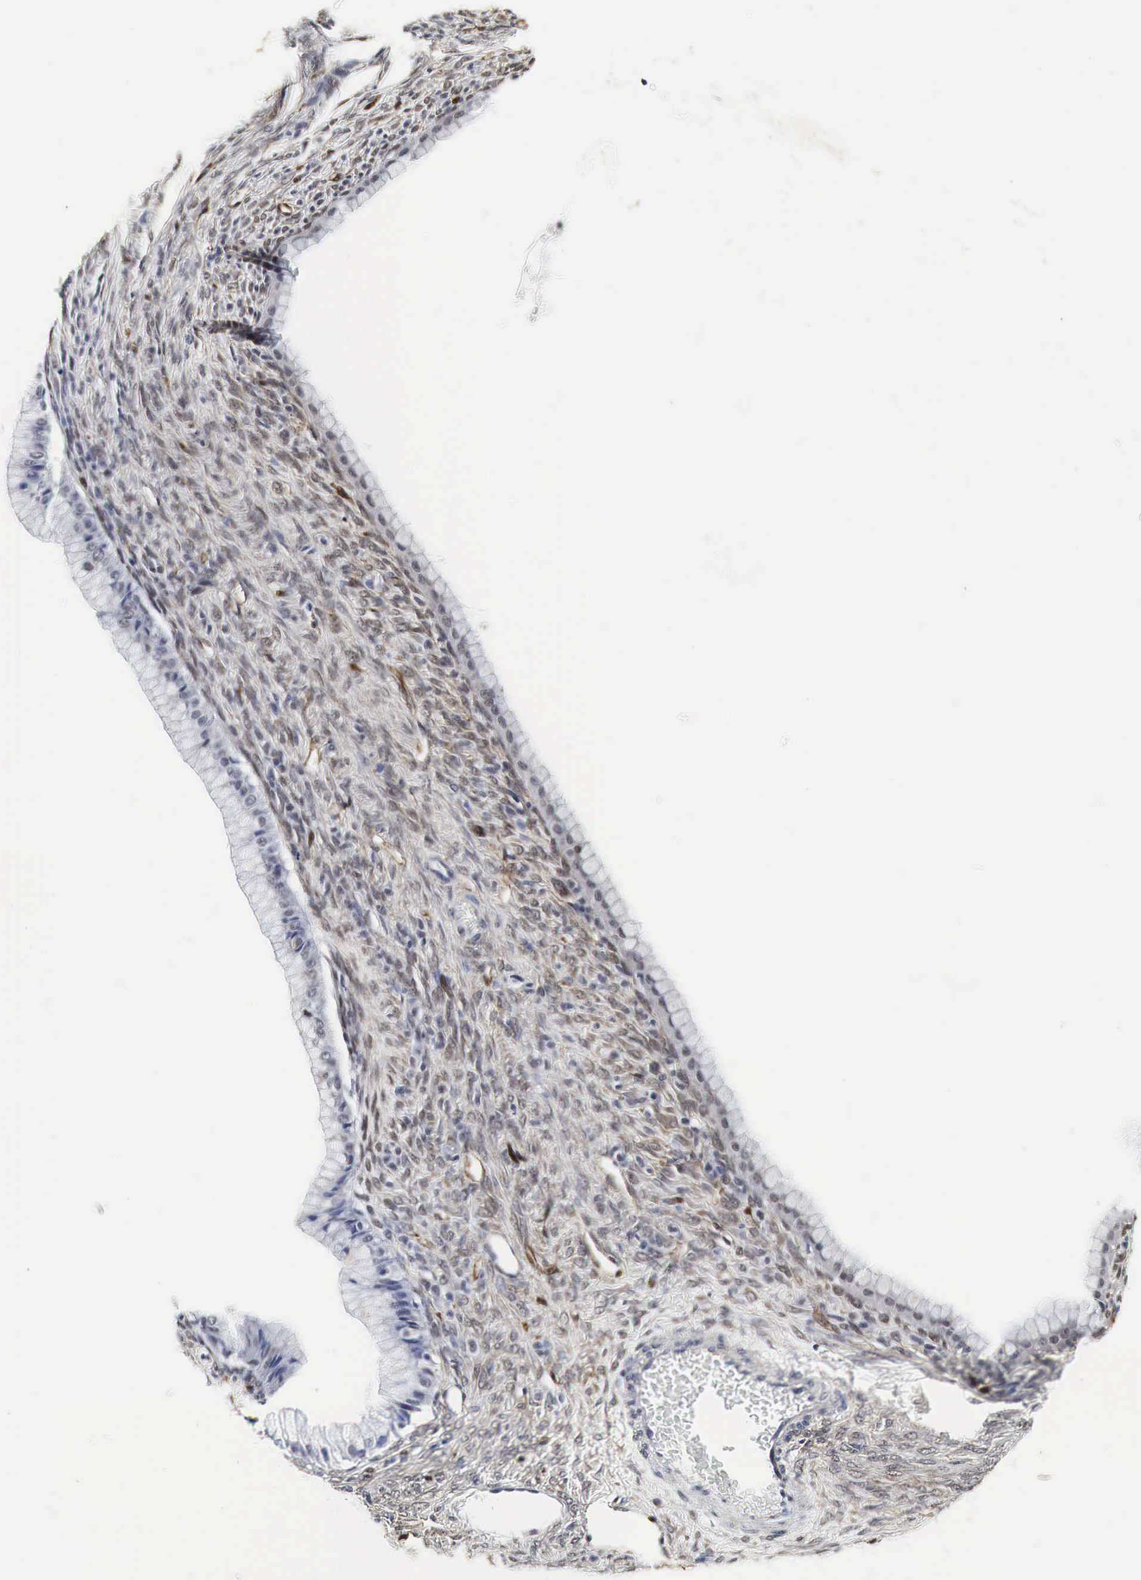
{"staining": {"intensity": "negative", "quantity": "none", "location": "none"}, "tissue": "ovarian cancer", "cell_type": "Tumor cells", "image_type": "cancer", "snomed": [{"axis": "morphology", "description": "Cystadenocarcinoma, mucinous, NOS"}, {"axis": "topography", "description": "Ovary"}], "caption": "Tumor cells are negative for protein expression in human ovarian mucinous cystadenocarcinoma.", "gene": "SPIN1", "patient": {"sex": "female", "age": 25}}